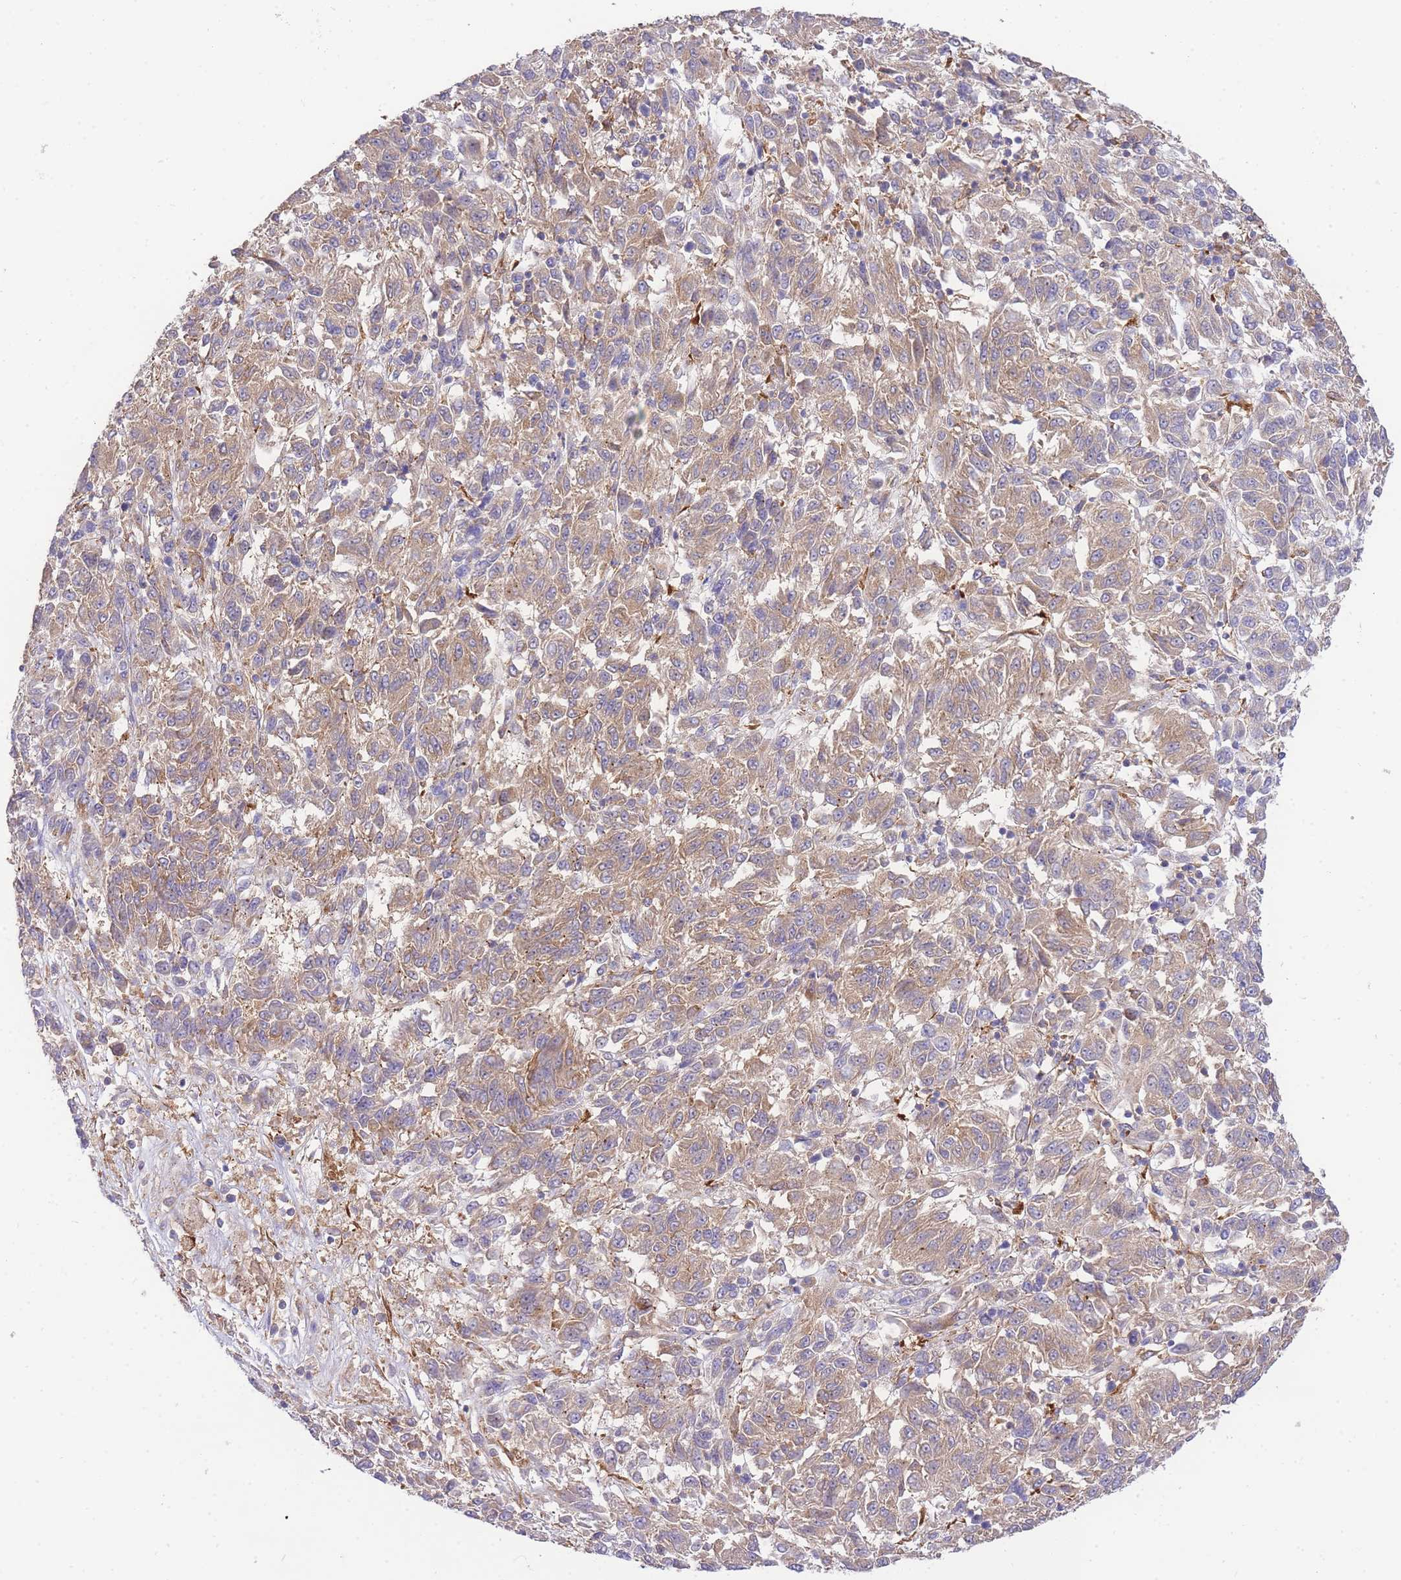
{"staining": {"intensity": "weak", "quantity": "25%-75%", "location": "cytoplasmic/membranous"}, "tissue": "melanoma", "cell_type": "Tumor cells", "image_type": "cancer", "snomed": [{"axis": "morphology", "description": "Malignant melanoma, Metastatic site"}, {"axis": "topography", "description": "Lung"}], "caption": "Weak cytoplasmic/membranous expression for a protein is identified in approximately 25%-75% of tumor cells of malignant melanoma (metastatic site) using immunohistochemistry.", "gene": "INSYN2B", "patient": {"sex": "male", "age": 64}}